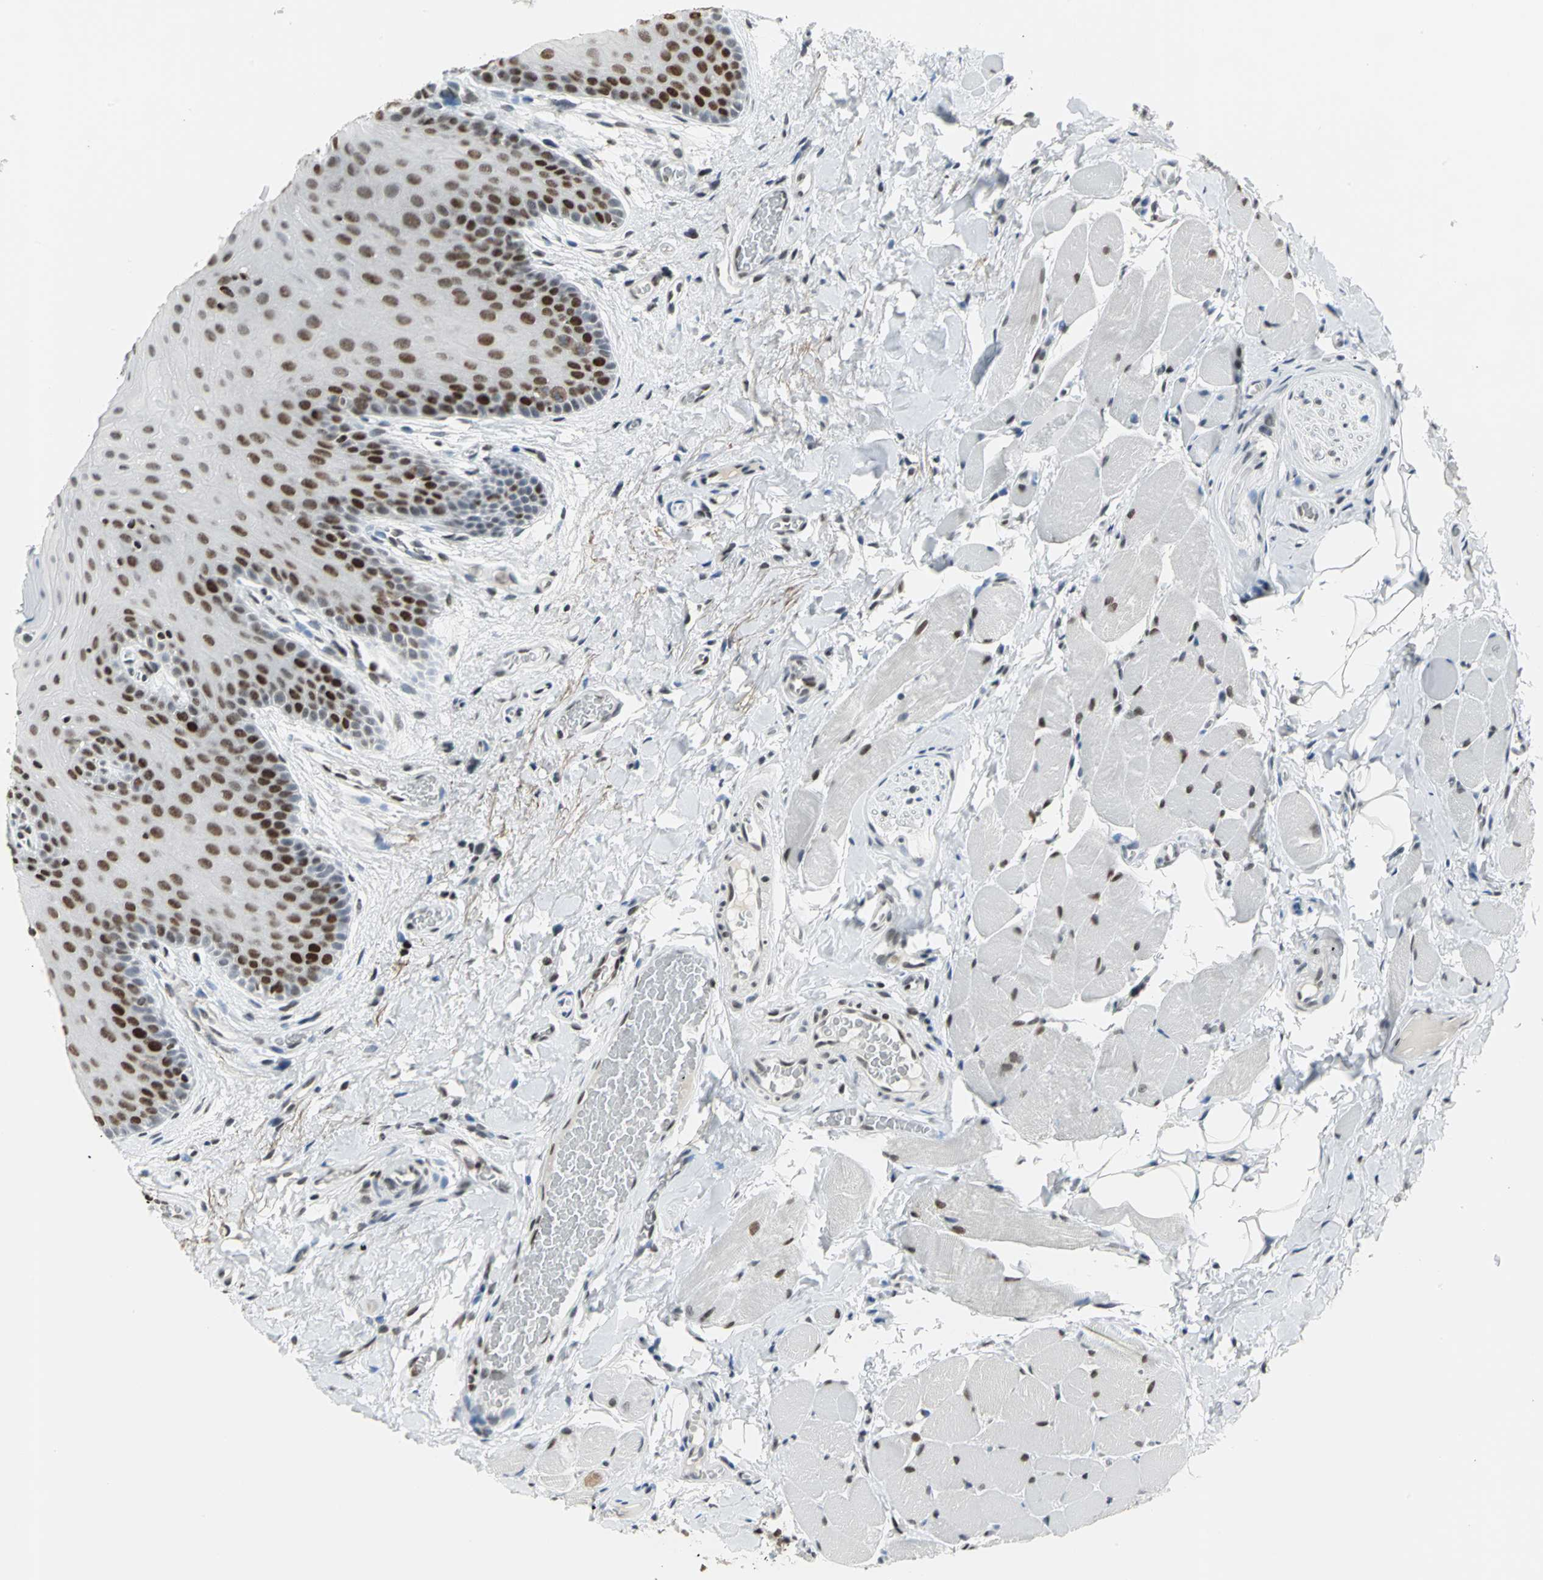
{"staining": {"intensity": "strong", "quantity": "25%-75%", "location": "nuclear"}, "tissue": "oral mucosa", "cell_type": "Squamous epithelial cells", "image_type": "normal", "snomed": [{"axis": "morphology", "description": "Normal tissue, NOS"}, {"axis": "topography", "description": "Oral tissue"}], "caption": "Oral mucosa was stained to show a protein in brown. There is high levels of strong nuclear expression in approximately 25%-75% of squamous epithelial cells. The staining is performed using DAB brown chromogen to label protein expression. The nuclei are counter-stained blue using hematoxylin.", "gene": "HNRNPD", "patient": {"sex": "male", "age": 54}}